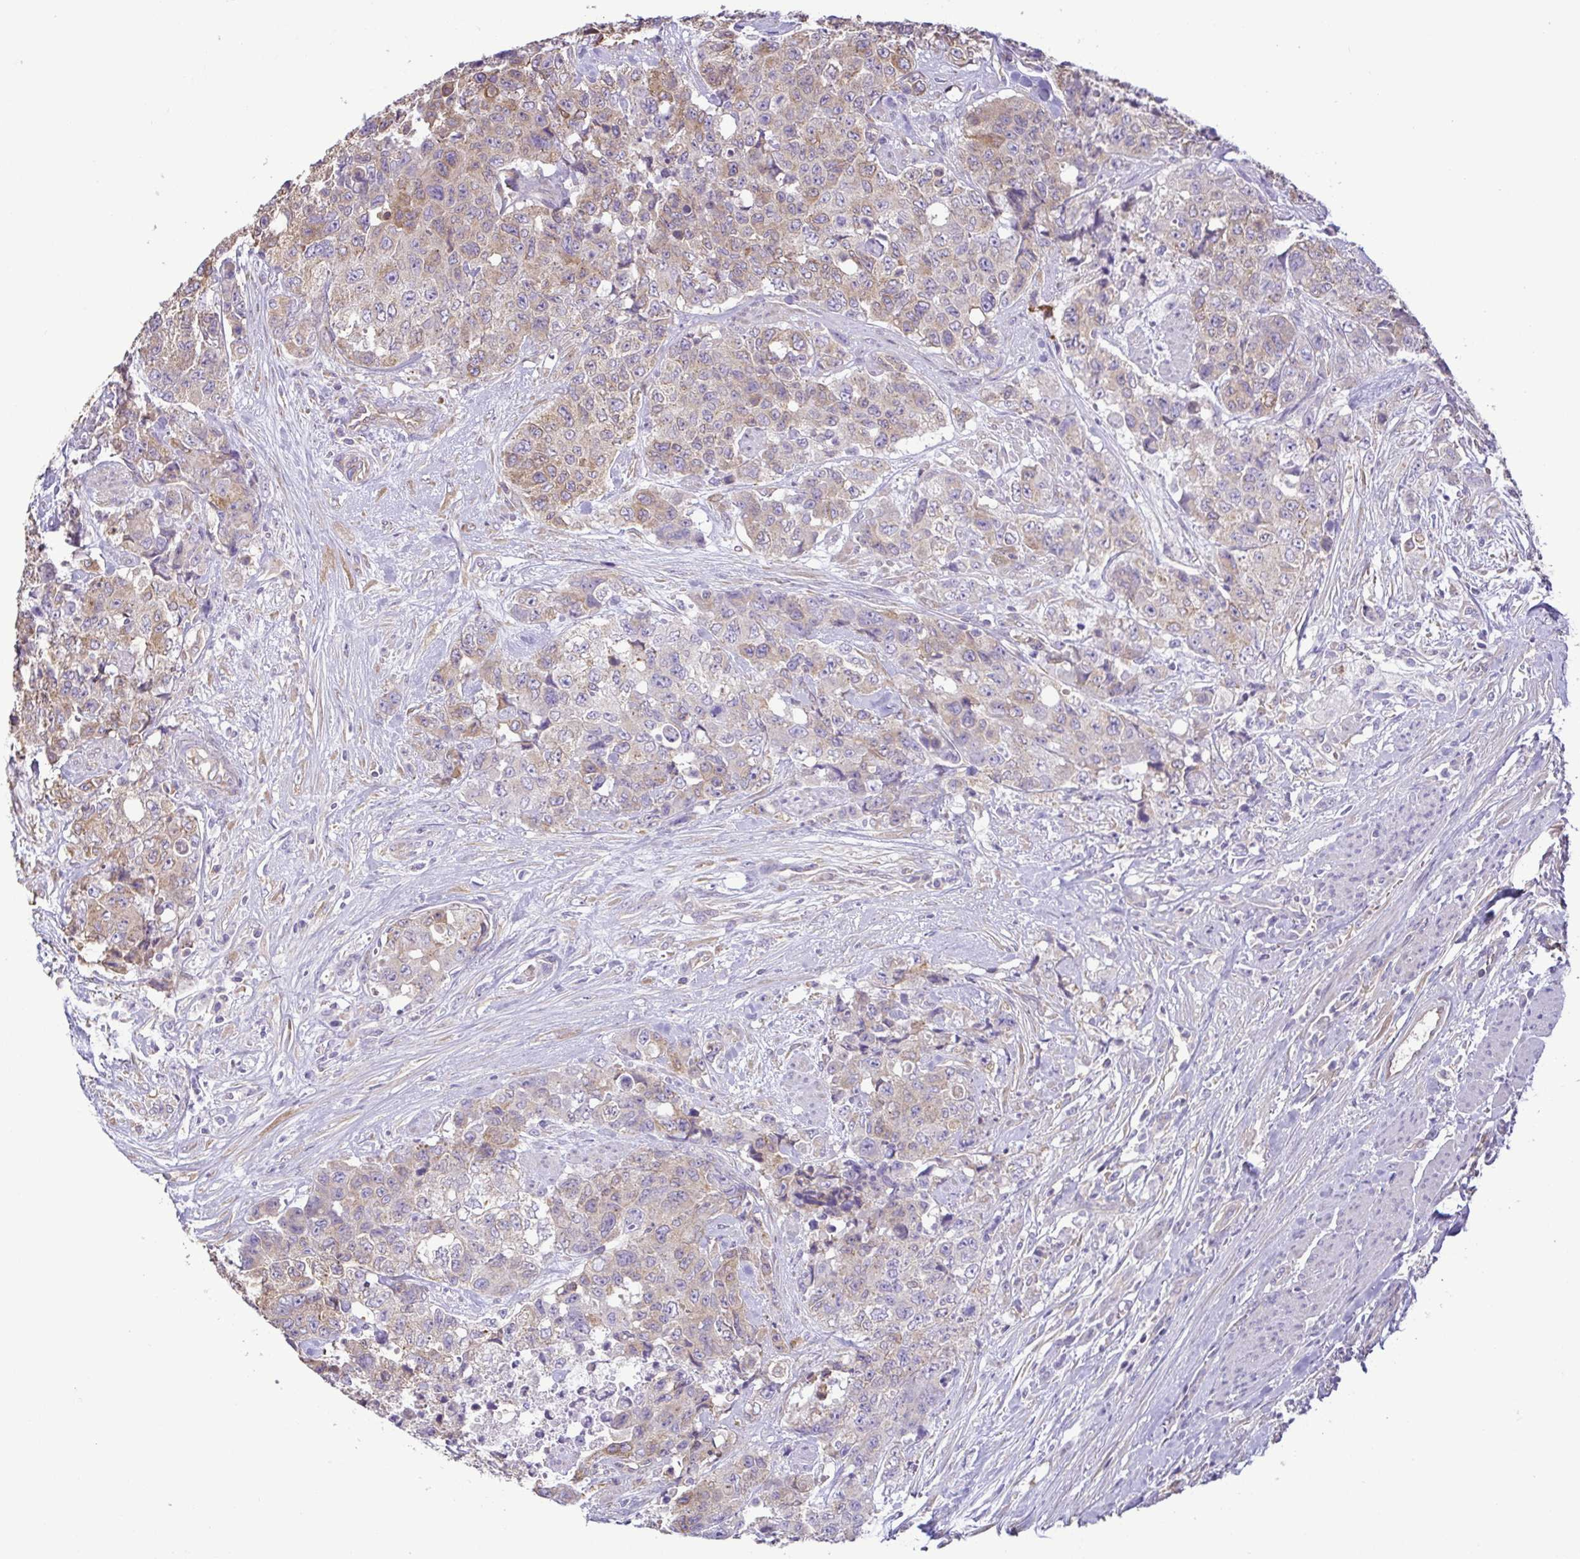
{"staining": {"intensity": "weak", "quantity": "25%-75%", "location": "cytoplasmic/membranous"}, "tissue": "urothelial cancer", "cell_type": "Tumor cells", "image_type": "cancer", "snomed": [{"axis": "morphology", "description": "Urothelial carcinoma, High grade"}, {"axis": "topography", "description": "Urinary bladder"}], "caption": "Immunohistochemical staining of urothelial cancer shows weak cytoplasmic/membranous protein staining in about 25%-75% of tumor cells. The protein is shown in brown color, while the nuclei are stained blue.", "gene": "MYL10", "patient": {"sex": "female", "age": 78}}